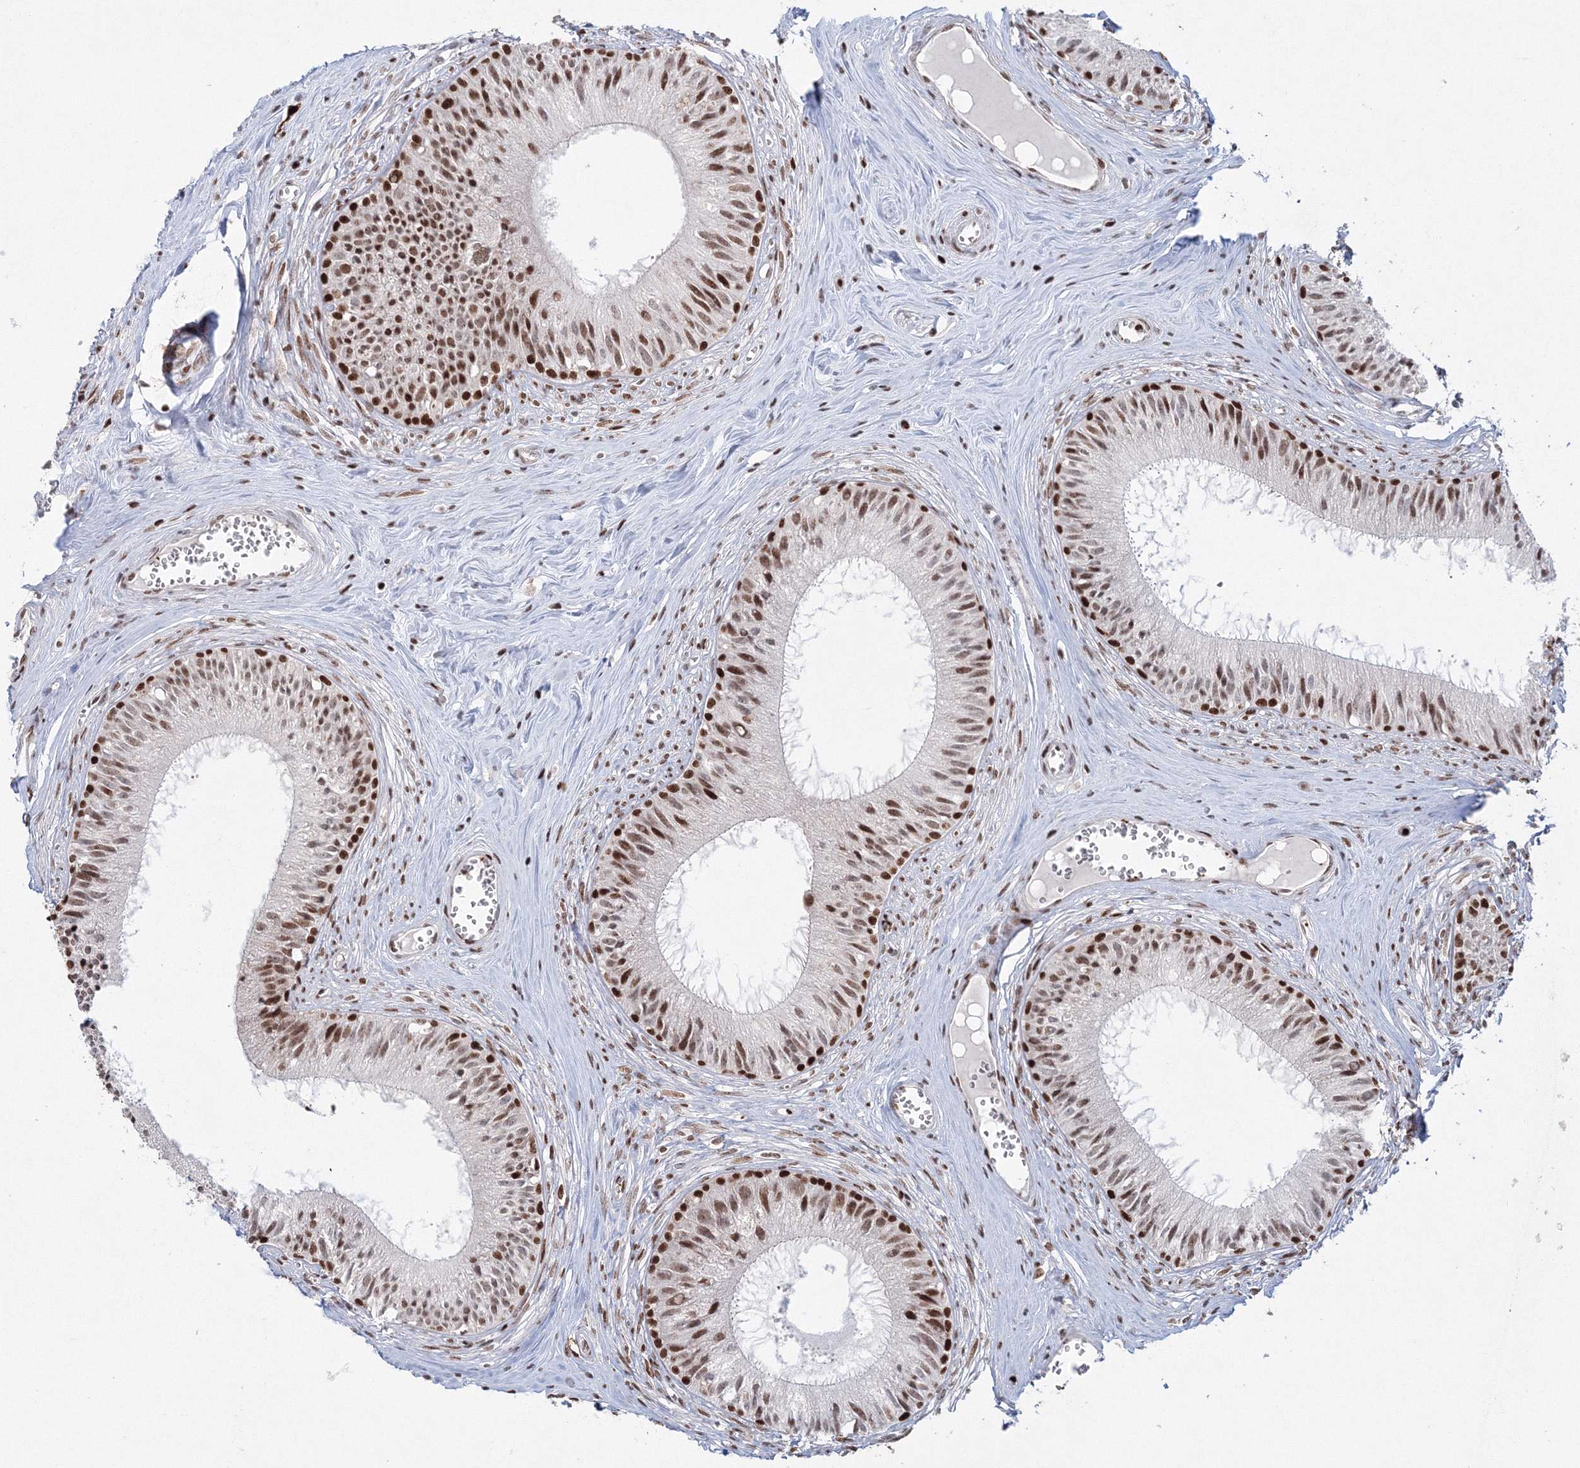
{"staining": {"intensity": "moderate", "quantity": ">75%", "location": "cytoplasmic/membranous,nuclear"}, "tissue": "epididymis", "cell_type": "Glandular cells", "image_type": "normal", "snomed": [{"axis": "morphology", "description": "Normal tissue, NOS"}, {"axis": "topography", "description": "Epididymis"}], "caption": "Normal epididymis was stained to show a protein in brown. There is medium levels of moderate cytoplasmic/membranous,nuclear positivity in about >75% of glandular cells.", "gene": "LIG1", "patient": {"sex": "male", "age": 36}}